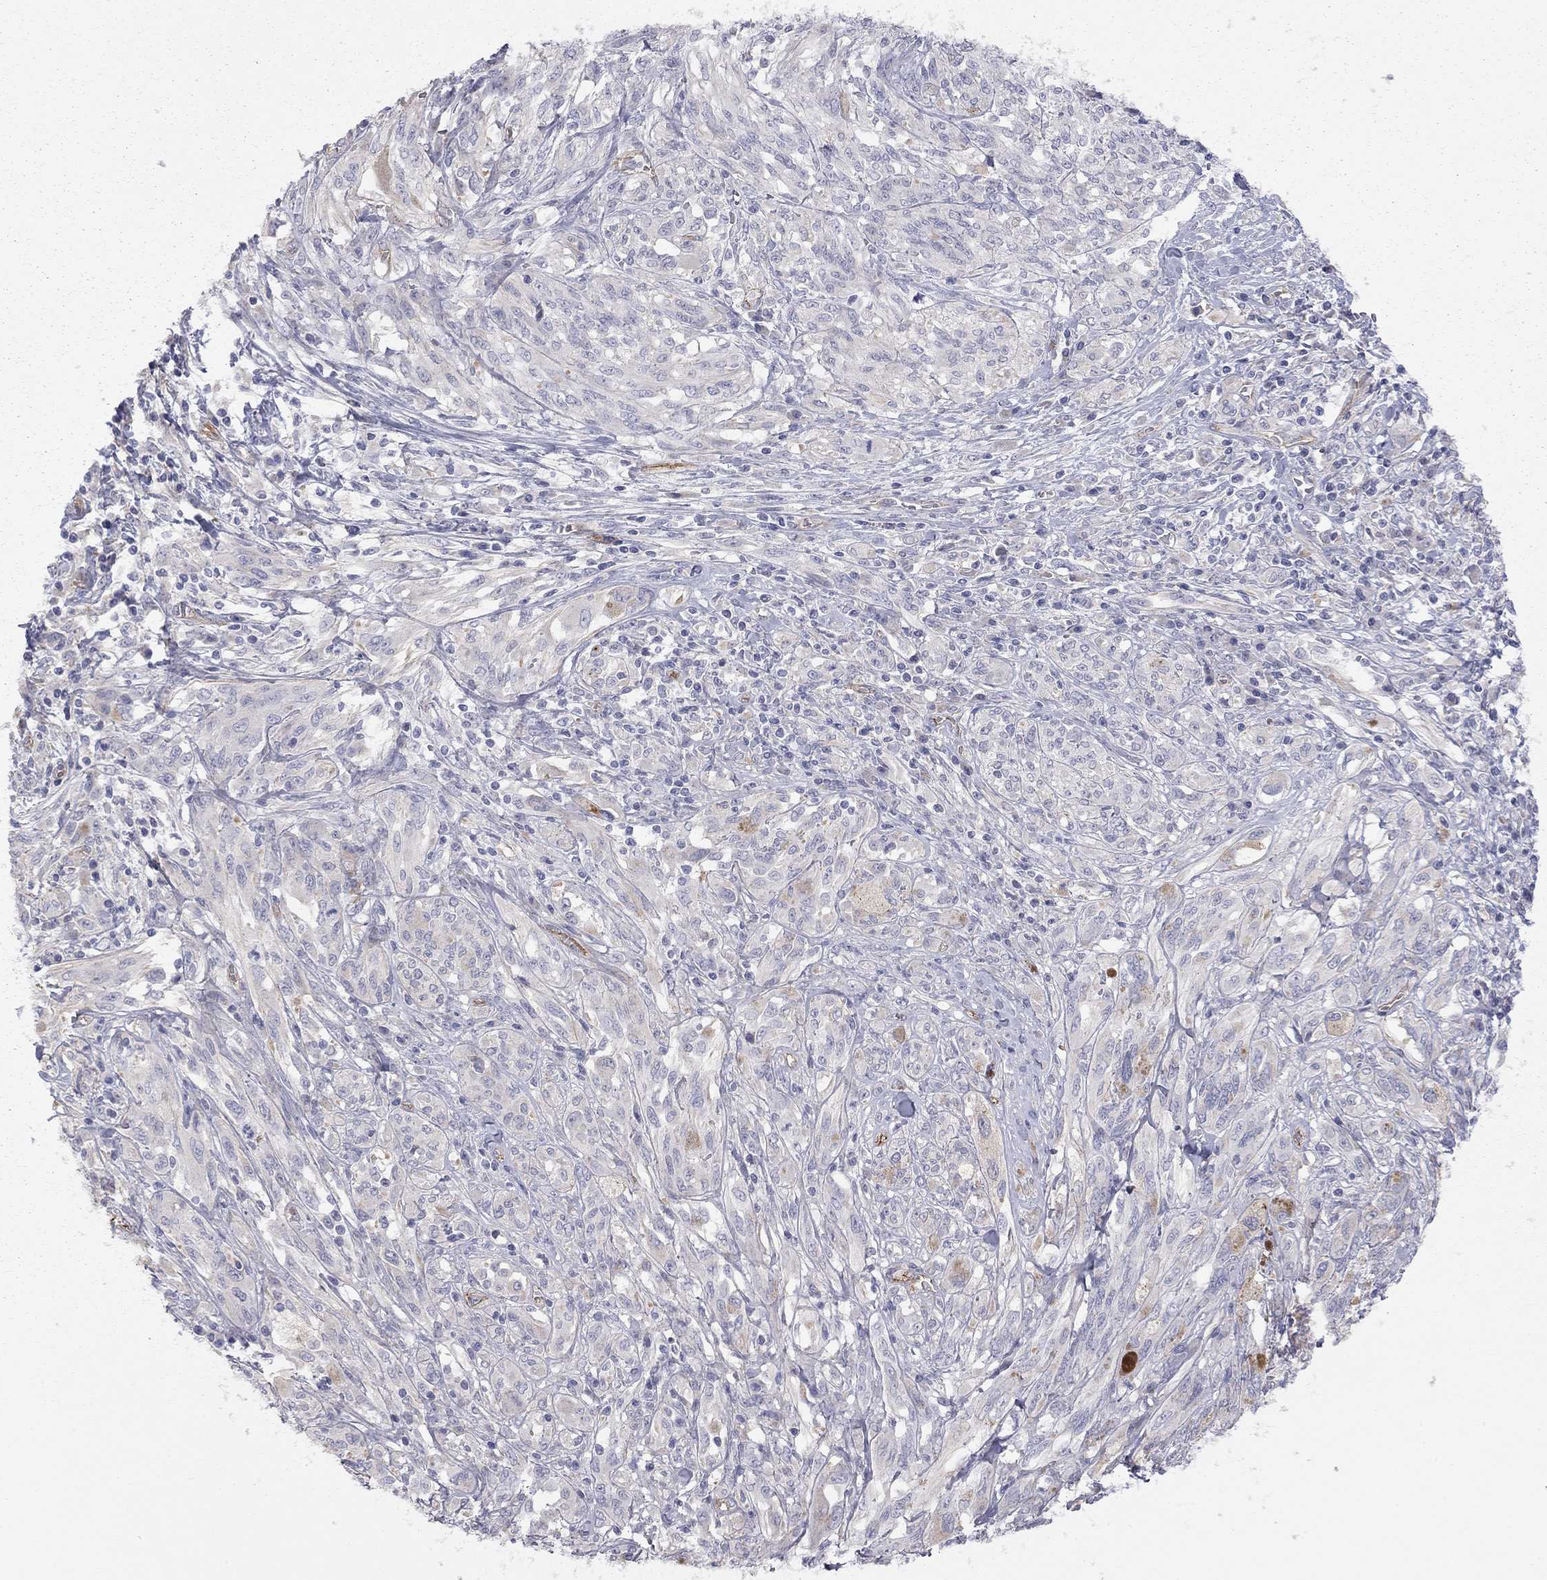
{"staining": {"intensity": "negative", "quantity": "none", "location": "none"}, "tissue": "melanoma", "cell_type": "Tumor cells", "image_type": "cancer", "snomed": [{"axis": "morphology", "description": "Malignant melanoma, NOS"}, {"axis": "topography", "description": "Skin"}], "caption": "This is an IHC image of melanoma. There is no positivity in tumor cells.", "gene": "GPRC5B", "patient": {"sex": "female", "age": 91}}